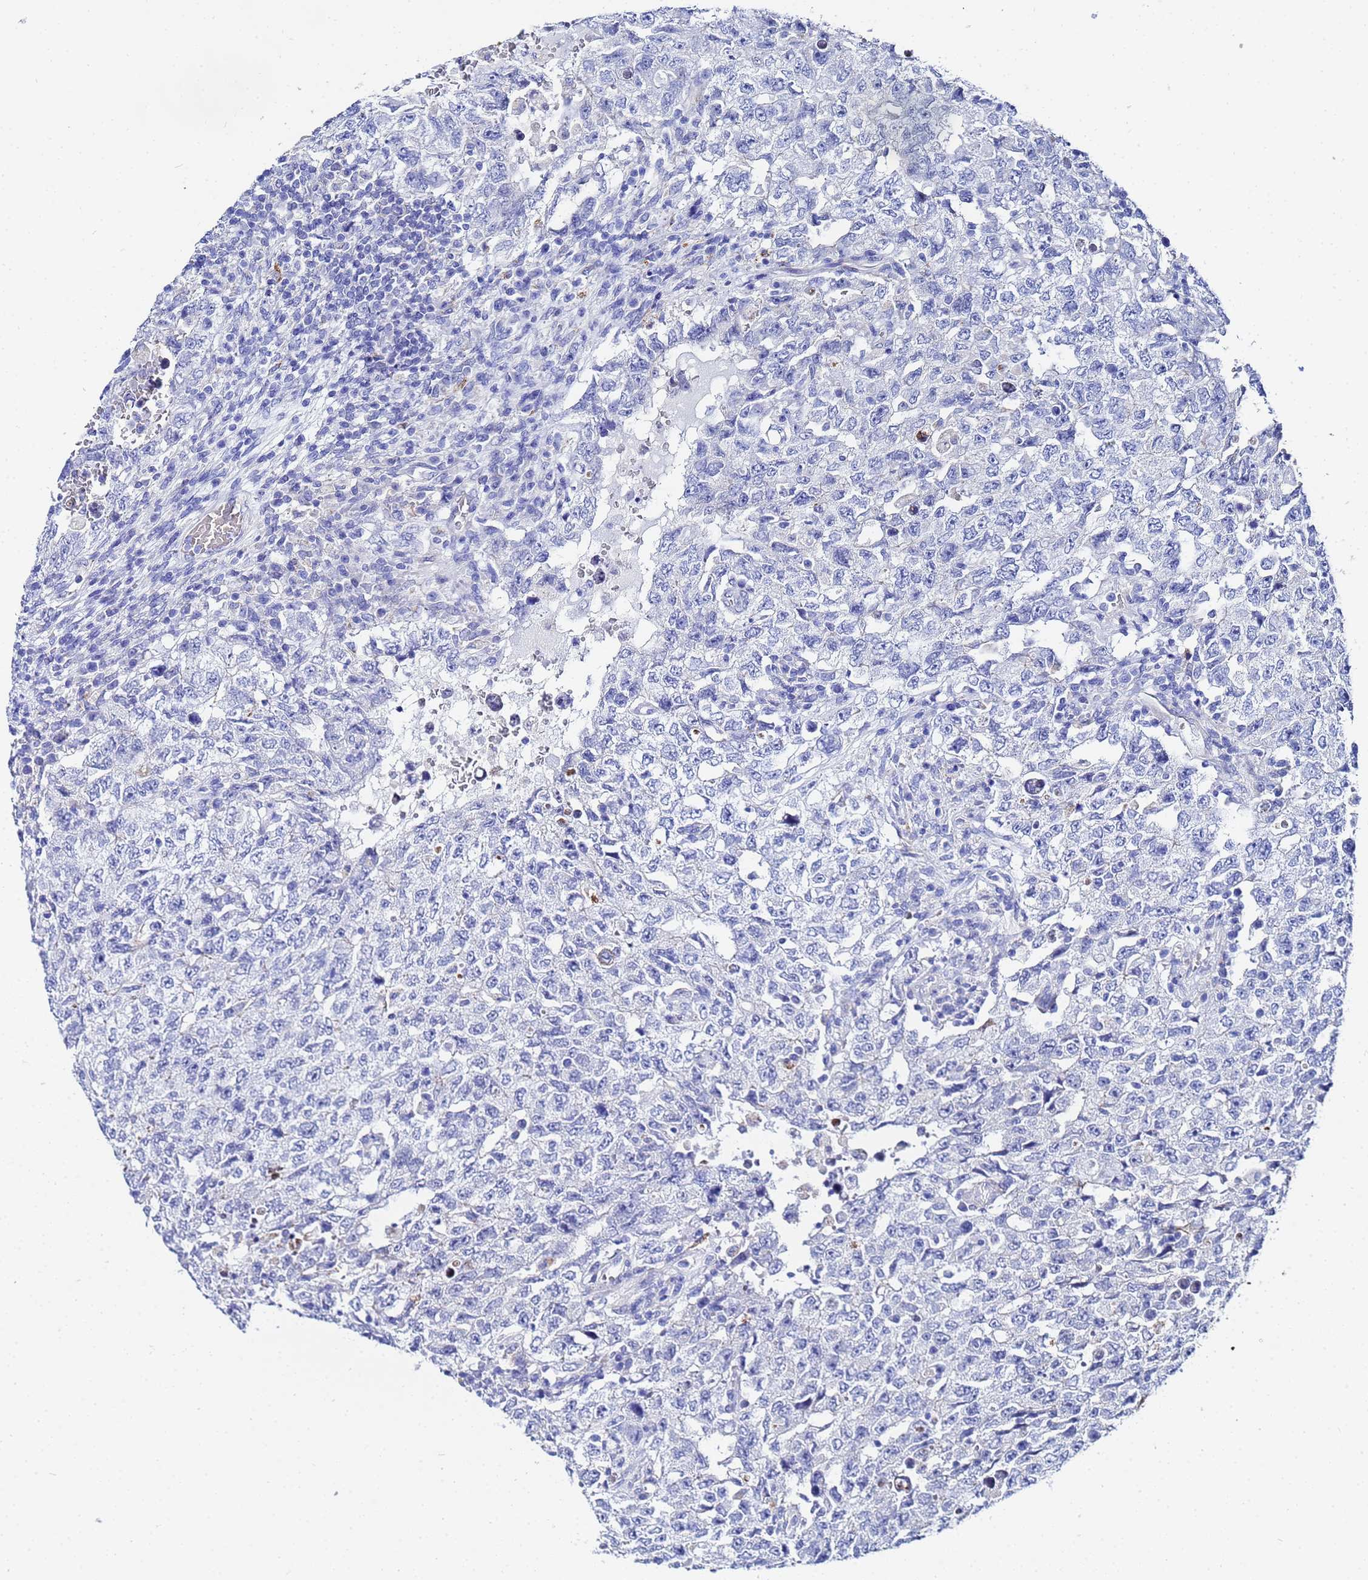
{"staining": {"intensity": "negative", "quantity": "none", "location": "none"}, "tissue": "testis cancer", "cell_type": "Tumor cells", "image_type": "cancer", "snomed": [{"axis": "morphology", "description": "Carcinoma, Embryonal, NOS"}, {"axis": "topography", "description": "Testis"}], "caption": "An immunohistochemistry (IHC) image of embryonal carcinoma (testis) is shown. There is no staining in tumor cells of embryonal carcinoma (testis).", "gene": "ZNF26", "patient": {"sex": "male", "age": 26}}